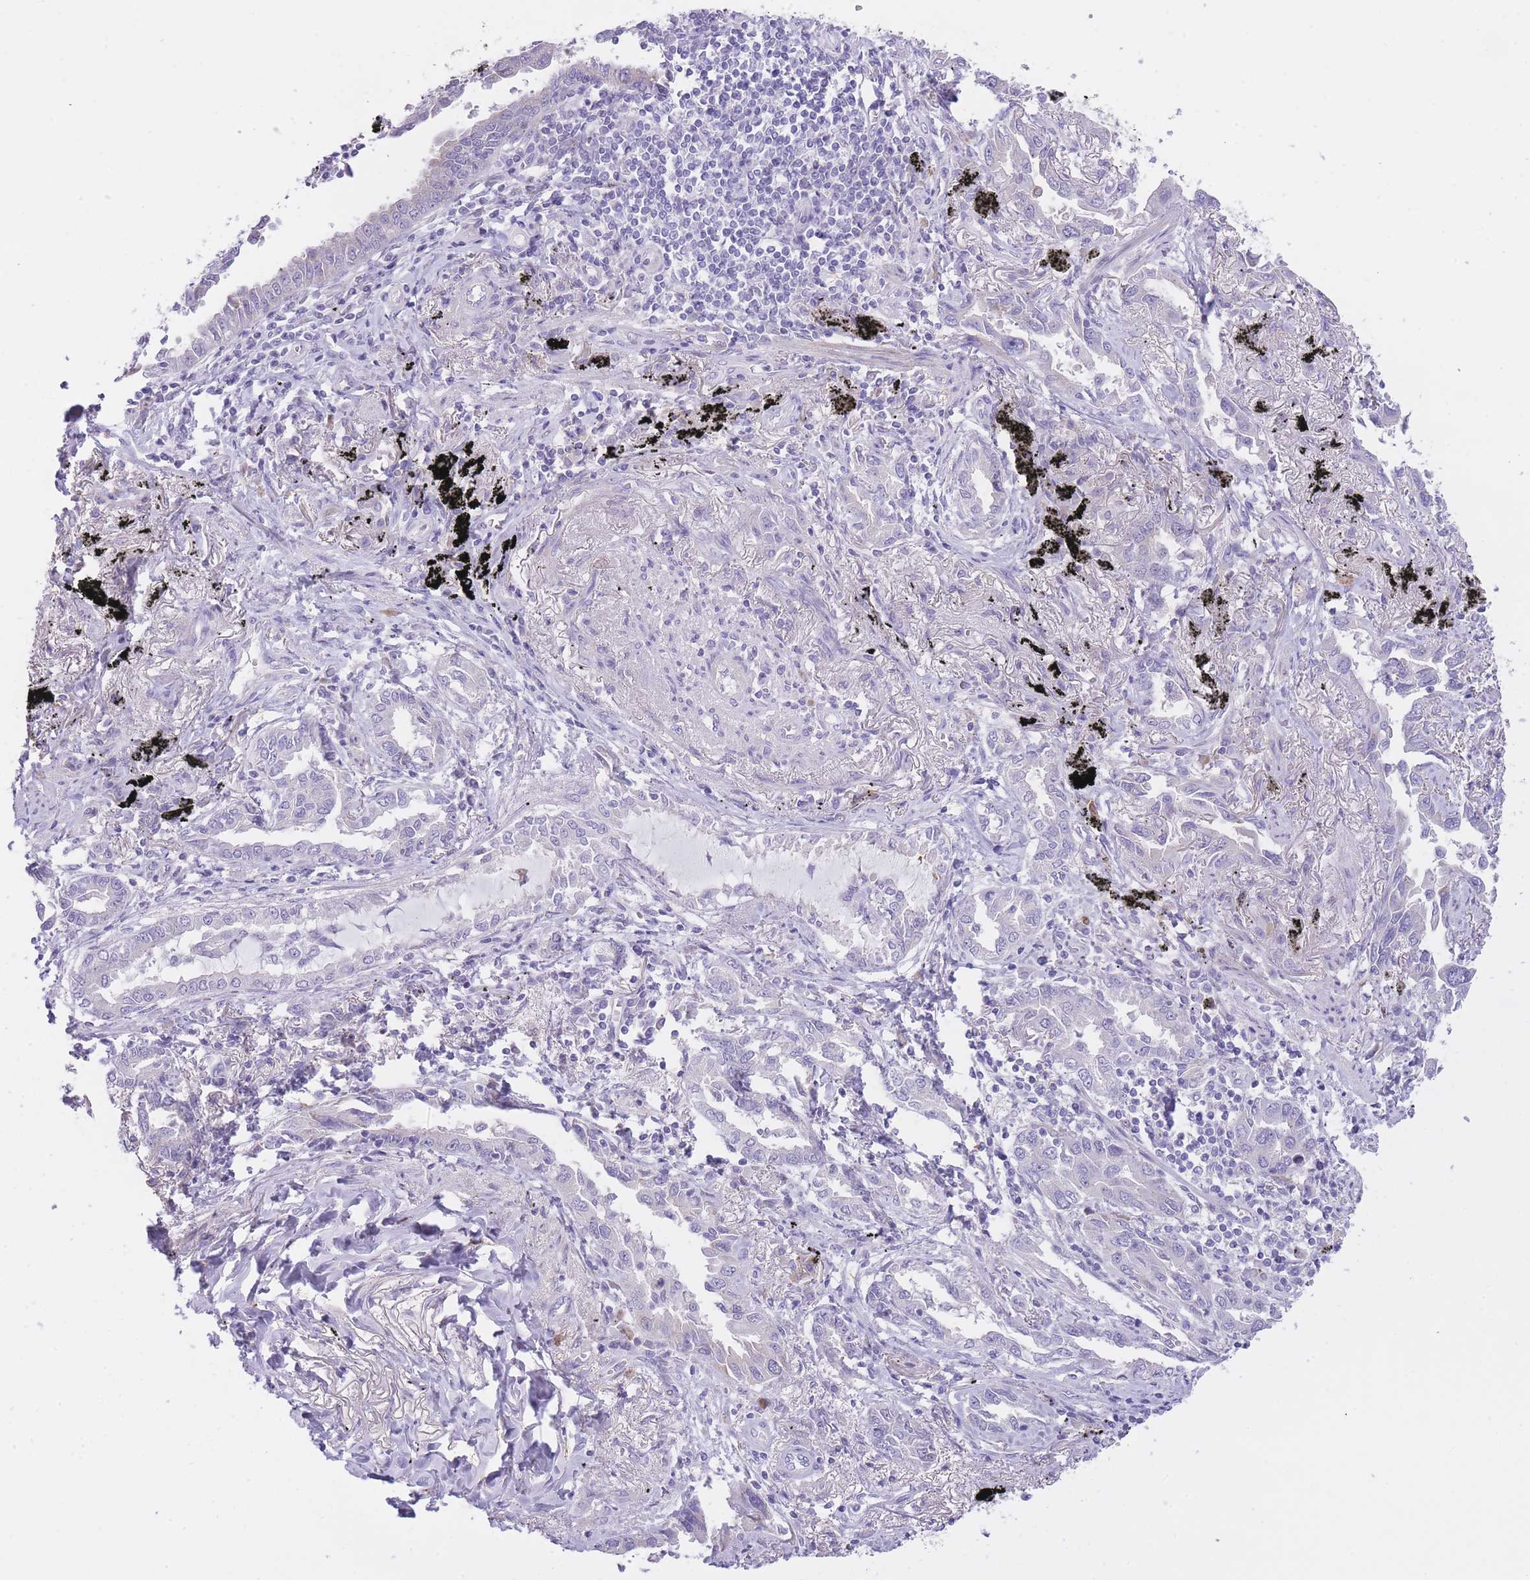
{"staining": {"intensity": "negative", "quantity": "none", "location": "none"}, "tissue": "lung cancer", "cell_type": "Tumor cells", "image_type": "cancer", "snomed": [{"axis": "morphology", "description": "Adenocarcinoma, NOS"}, {"axis": "topography", "description": "Lung"}], "caption": "An image of human lung cancer is negative for staining in tumor cells.", "gene": "IMPG1", "patient": {"sex": "male", "age": 67}}